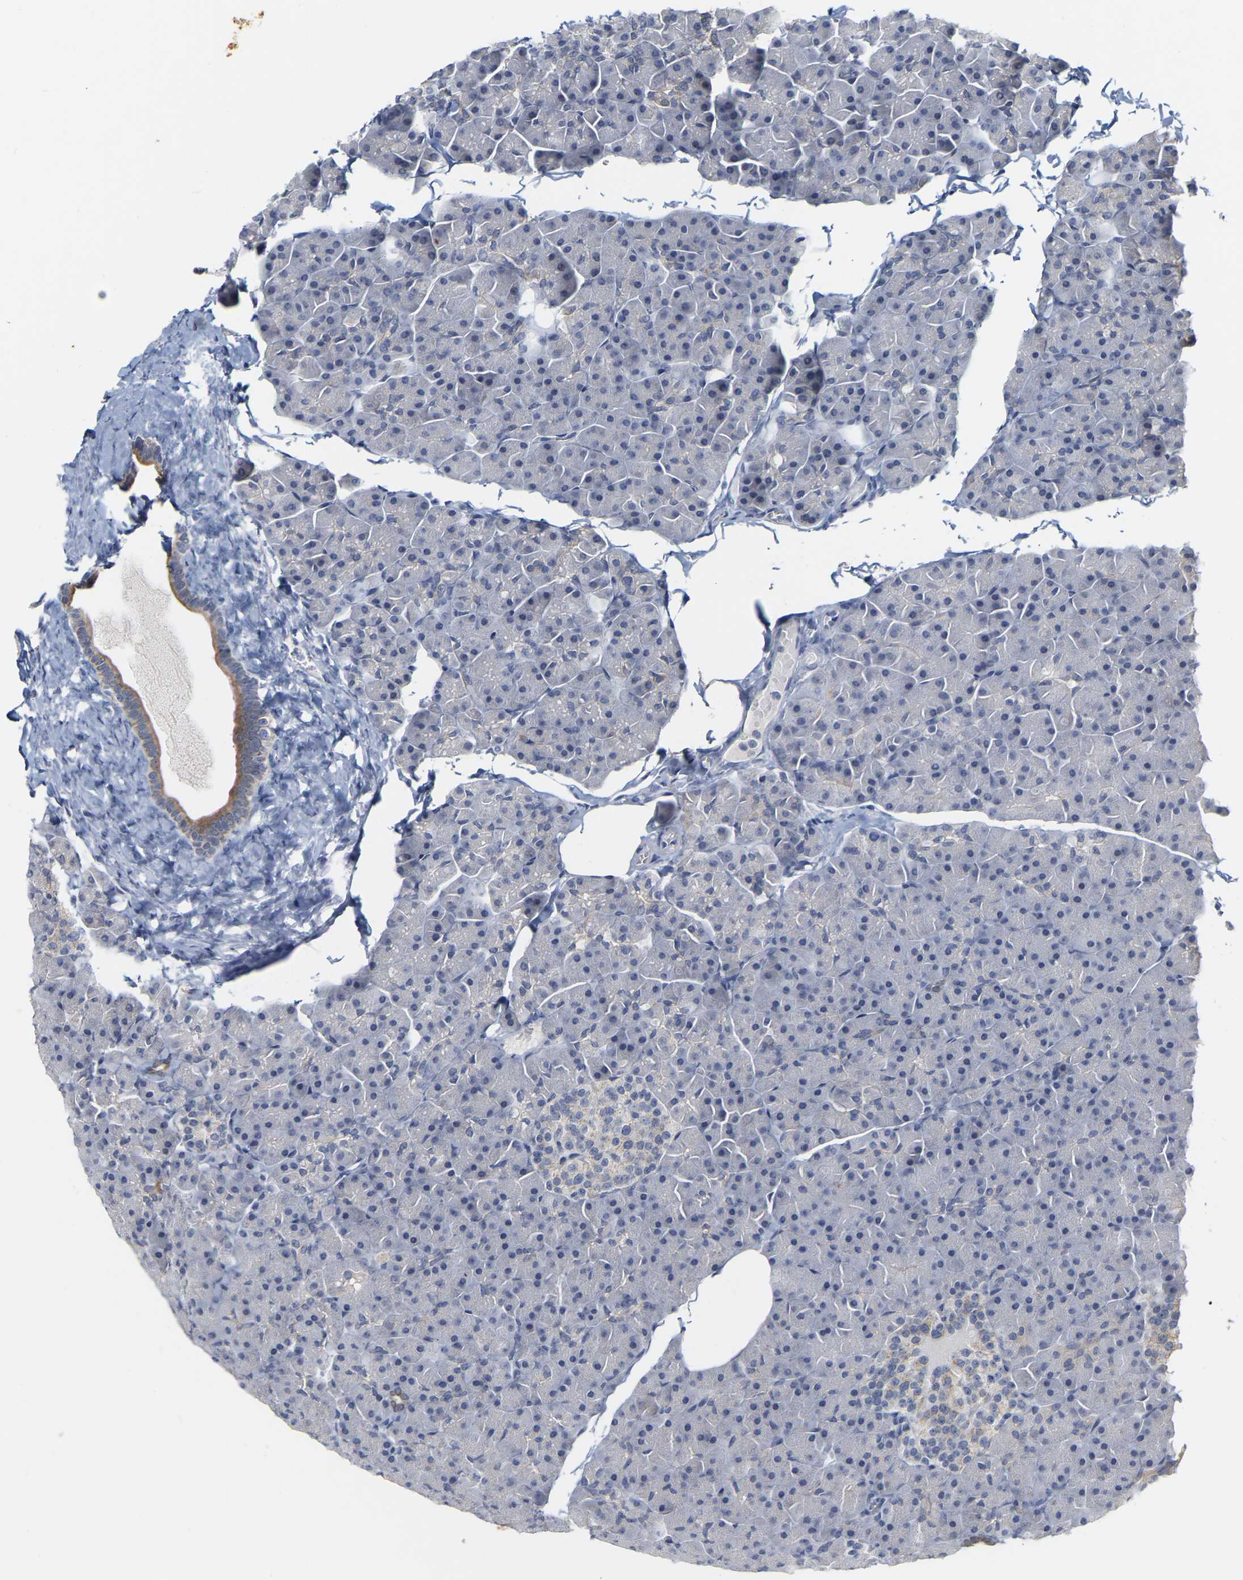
{"staining": {"intensity": "negative", "quantity": "none", "location": "none"}, "tissue": "pancreas", "cell_type": "Exocrine glandular cells", "image_type": "normal", "snomed": [{"axis": "morphology", "description": "Normal tissue, NOS"}, {"axis": "topography", "description": "Pancreas"}], "caption": "Immunohistochemistry (IHC) of normal pancreas reveals no staining in exocrine glandular cells.", "gene": "KRT76", "patient": {"sex": "male", "age": 35}}